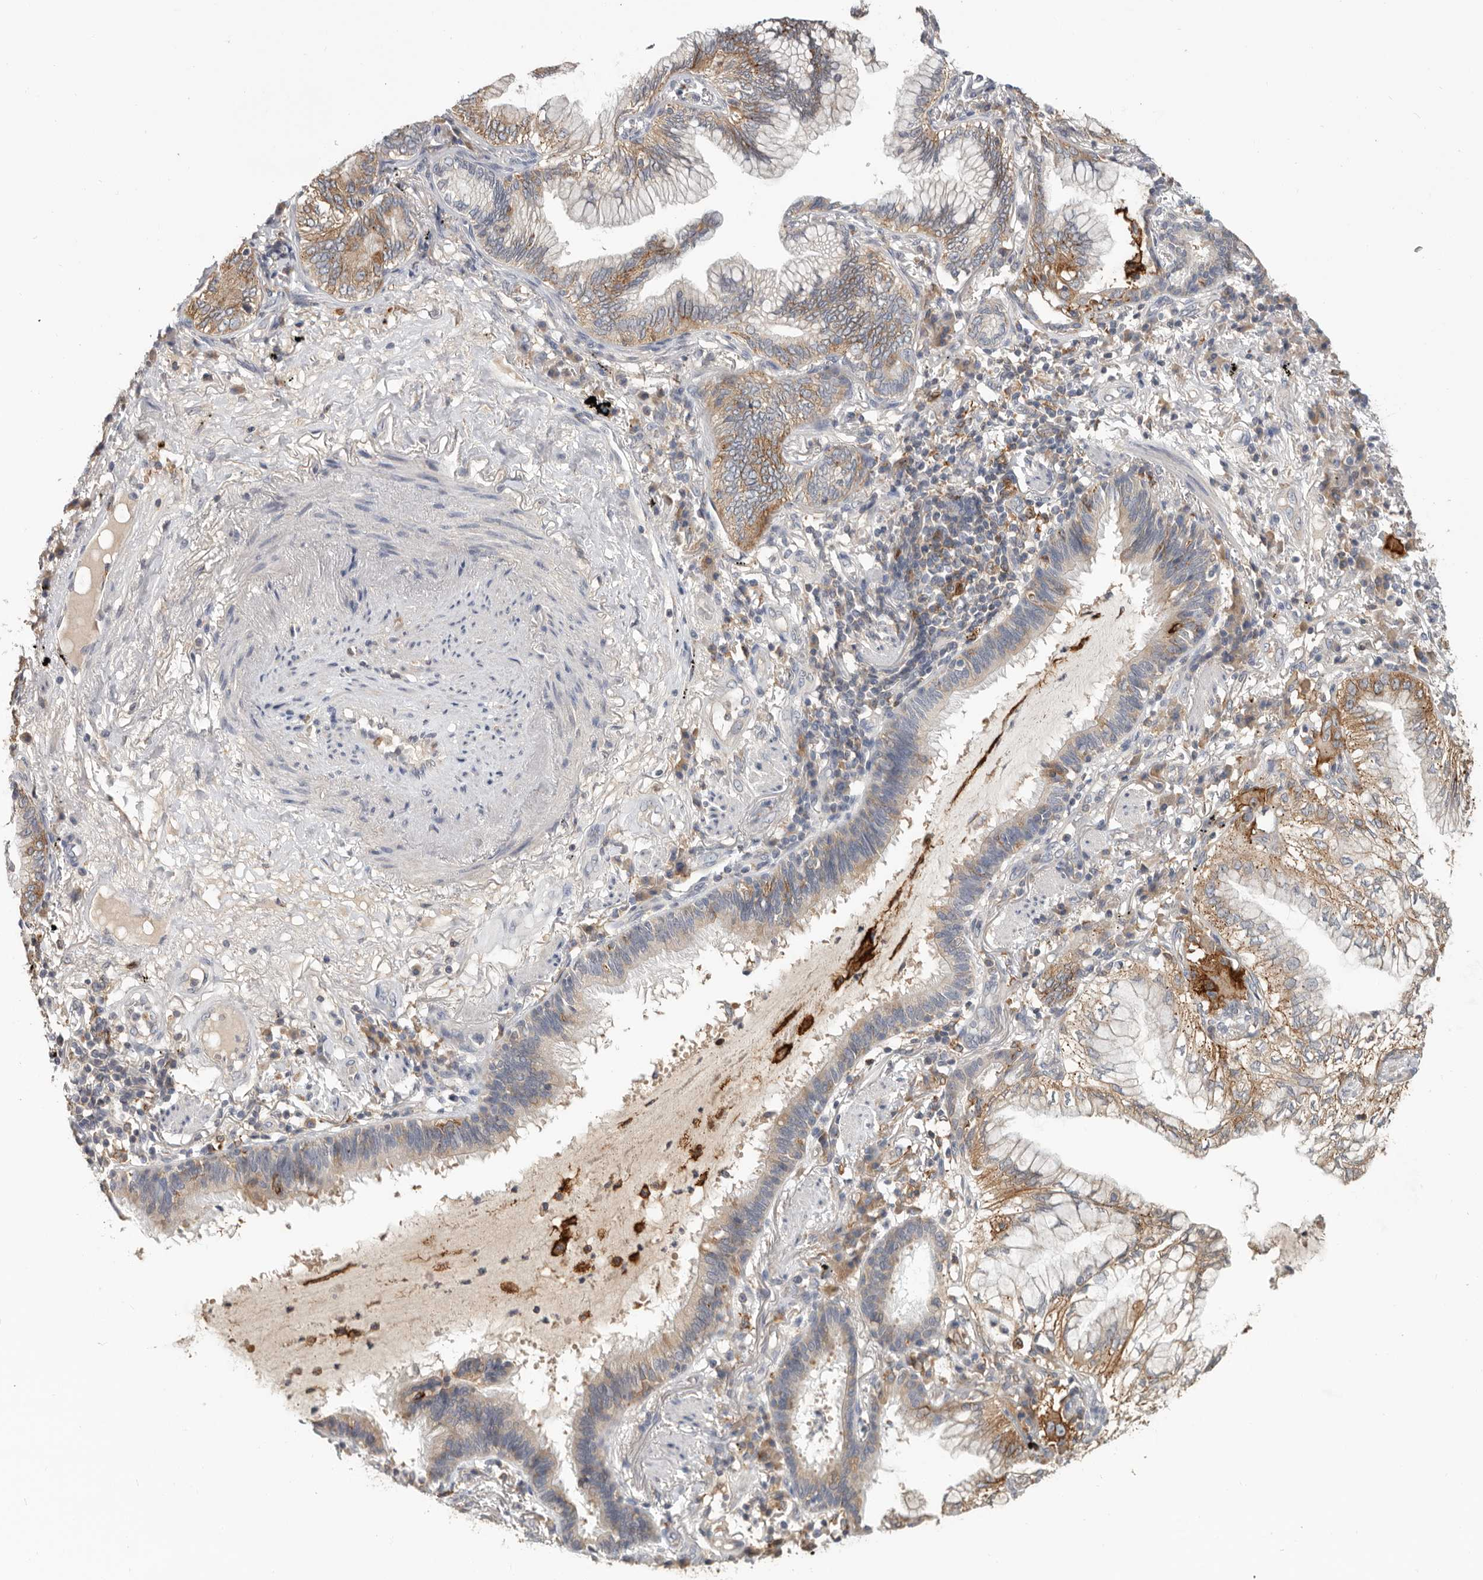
{"staining": {"intensity": "moderate", "quantity": "25%-75%", "location": "cytoplasmic/membranous"}, "tissue": "lung cancer", "cell_type": "Tumor cells", "image_type": "cancer", "snomed": [{"axis": "morphology", "description": "Adenocarcinoma, NOS"}, {"axis": "topography", "description": "Lung"}], "caption": "Adenocarcinoma (lung) stained for a protein (brown) demonstrates moderate cytoplasmic/membranous positive positivity in about 25%-75% of tumor cells.", "gene": "TFRC", "patient": {"sex": "female", "age": 70}}